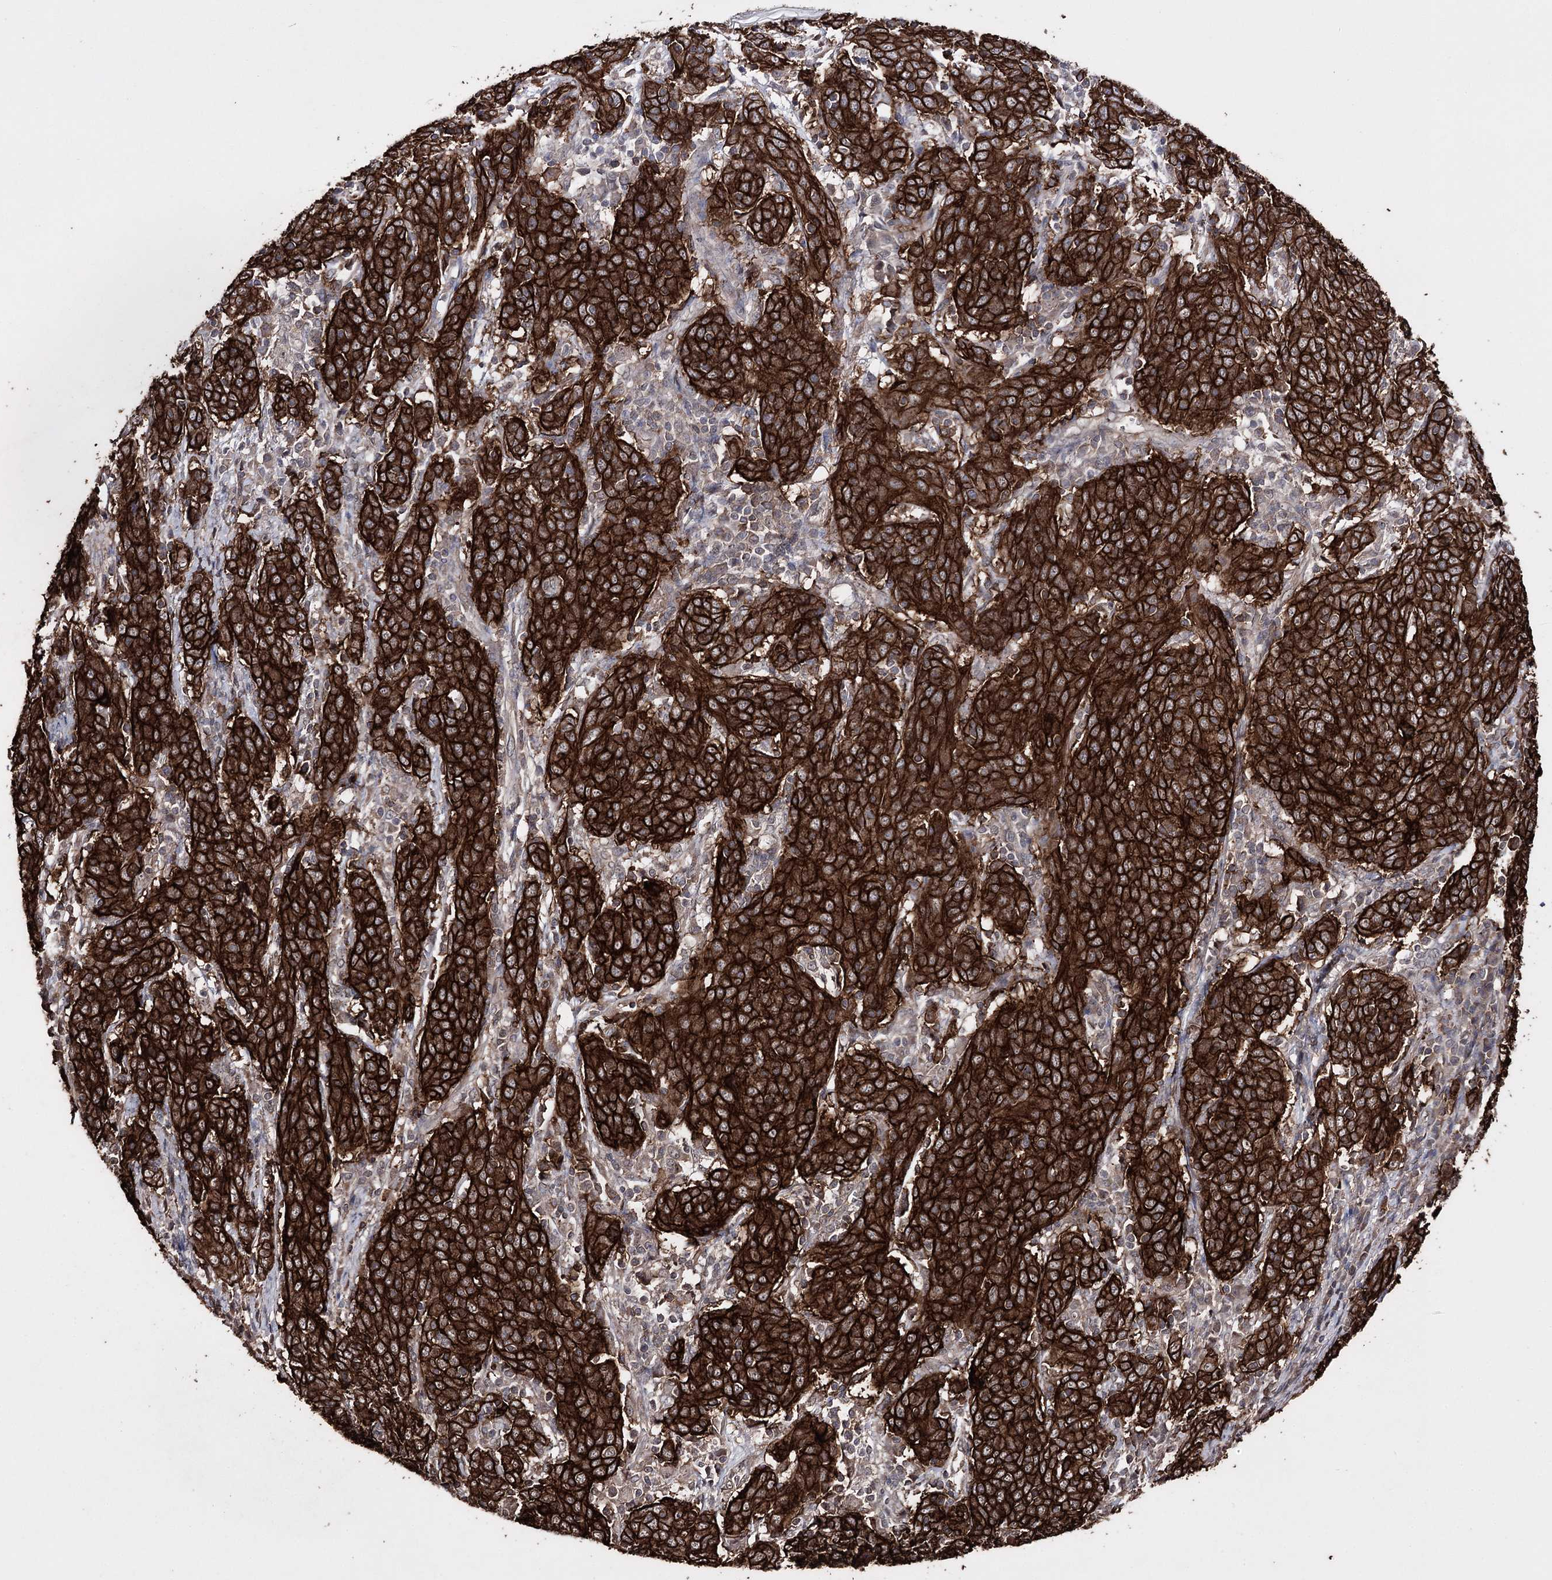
{"staining": {"intensity": "strong", "quantity": ">75%", "location": "cytoplasmic/membranous"}, "tissue": "cervical cancer", "cell_type": "Tumor cells", "image_type": "cancer", "snomed": [{"axis": "morphology", "description": "Squamous cell carcinoma, NOS"}, {"axis": "topography", "description": "Cervix"}], "caption": "Protein expression analysis of squamous cell carcinoma (cervical) demonstrates strong cytoplasmic/membranous positivity in approximately >75% of tumor cells. The protein is shown in brown color, while the nuclei are stained blue.", "gene": "ZNF662", "patient": {"sex": "female", "age": 67}}